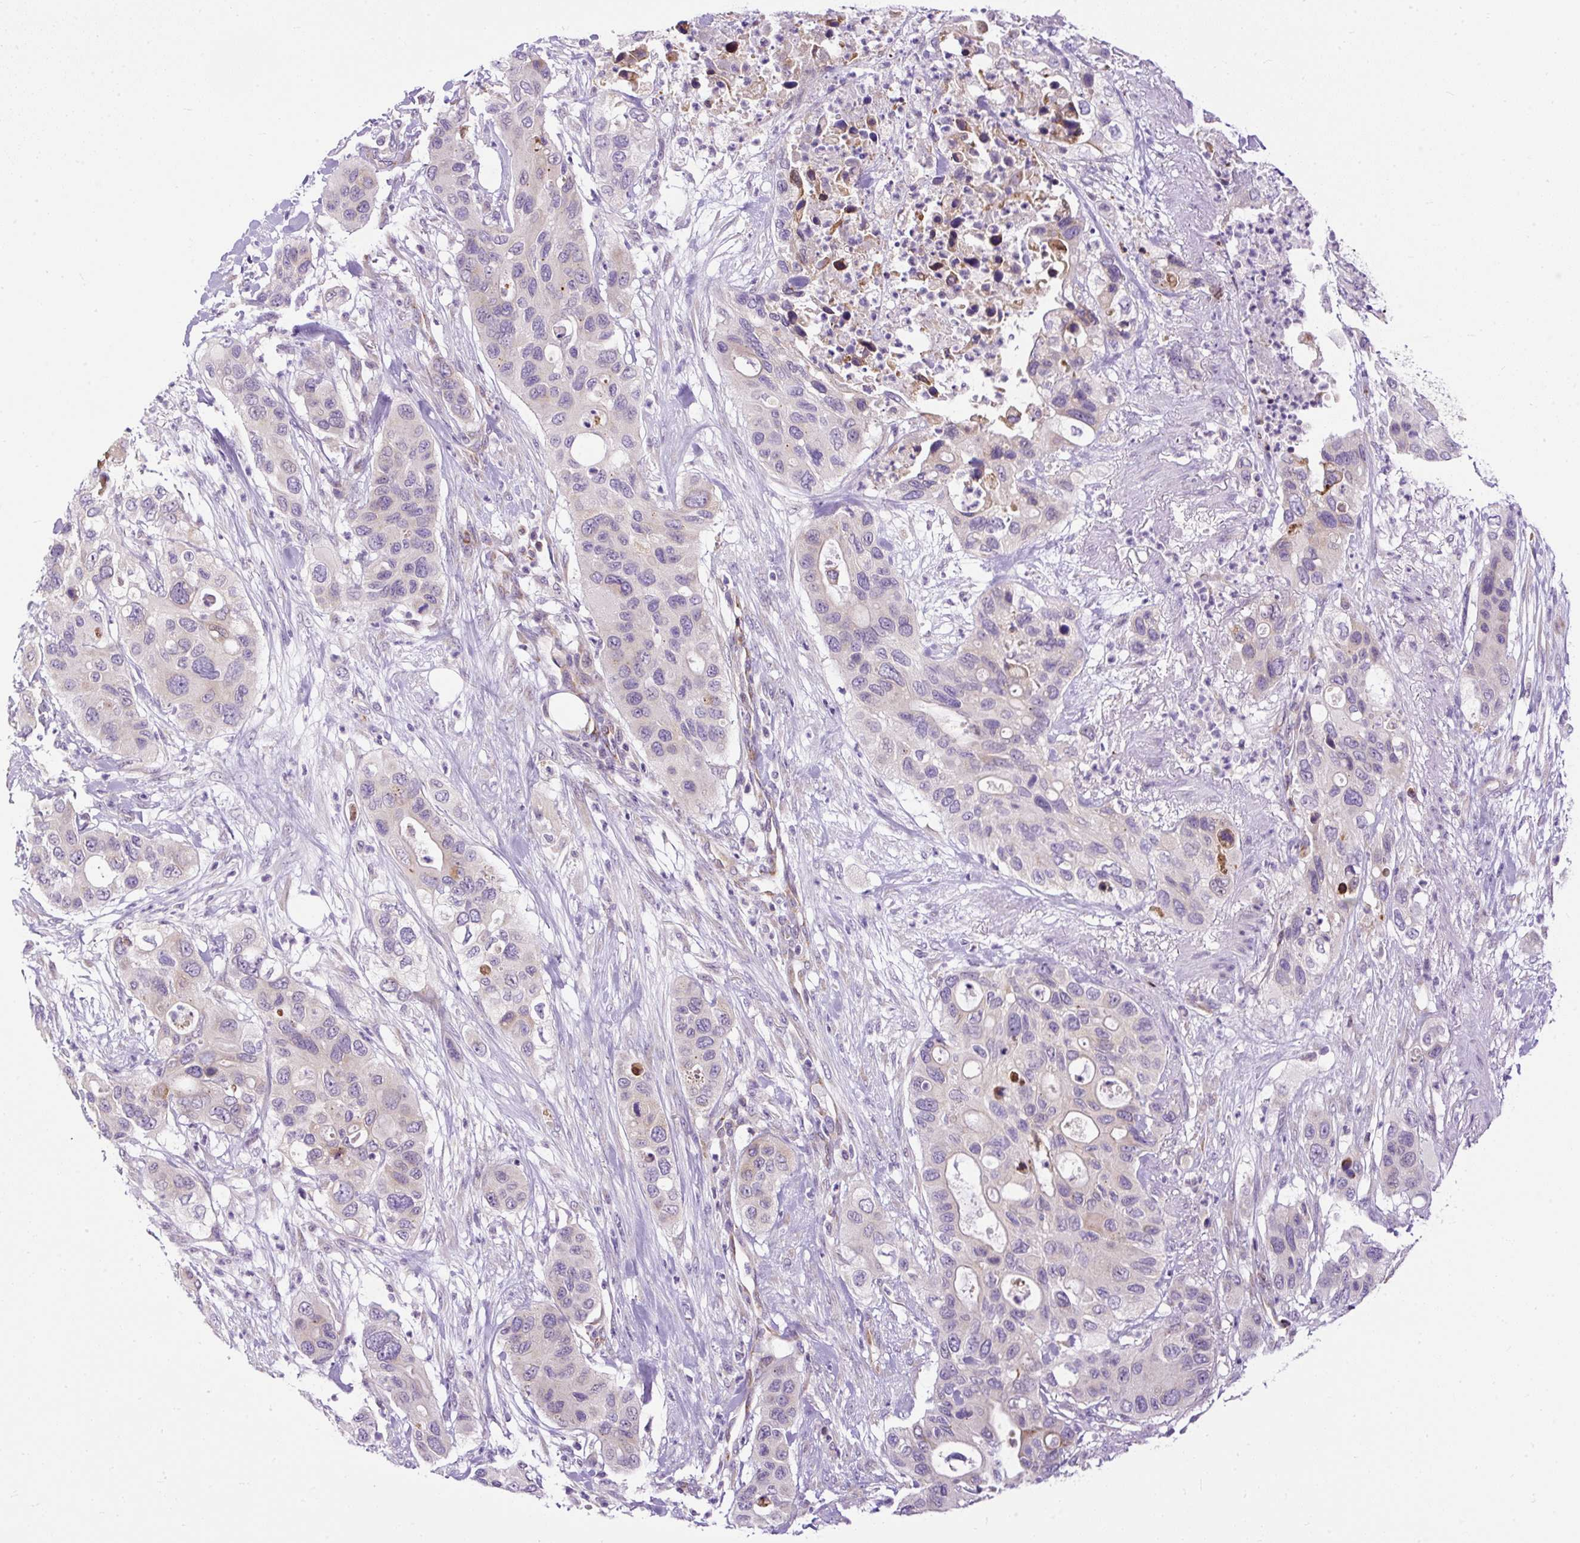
{"staining": {"intensity": "moderate", "quantity": "<25%", "location": "cytoplasmic/membranous"}, "tissue": "pancreatic cancer", "cell_type": "Tumor cells", "image_type": "cancer", "snomed": [{"axis": "morphology", "description": "Adenocarcinoma, NOS"}, {"axis": "topography", "description": "Pancreas"}], "caption": "The image shows a brown stain indicating the presence of a protein in the cytoplasmic/membranous of tumor cells in pancreatic cancer.", "gene": "FMC1", "patient": {"sex": "female", "age": 71}}